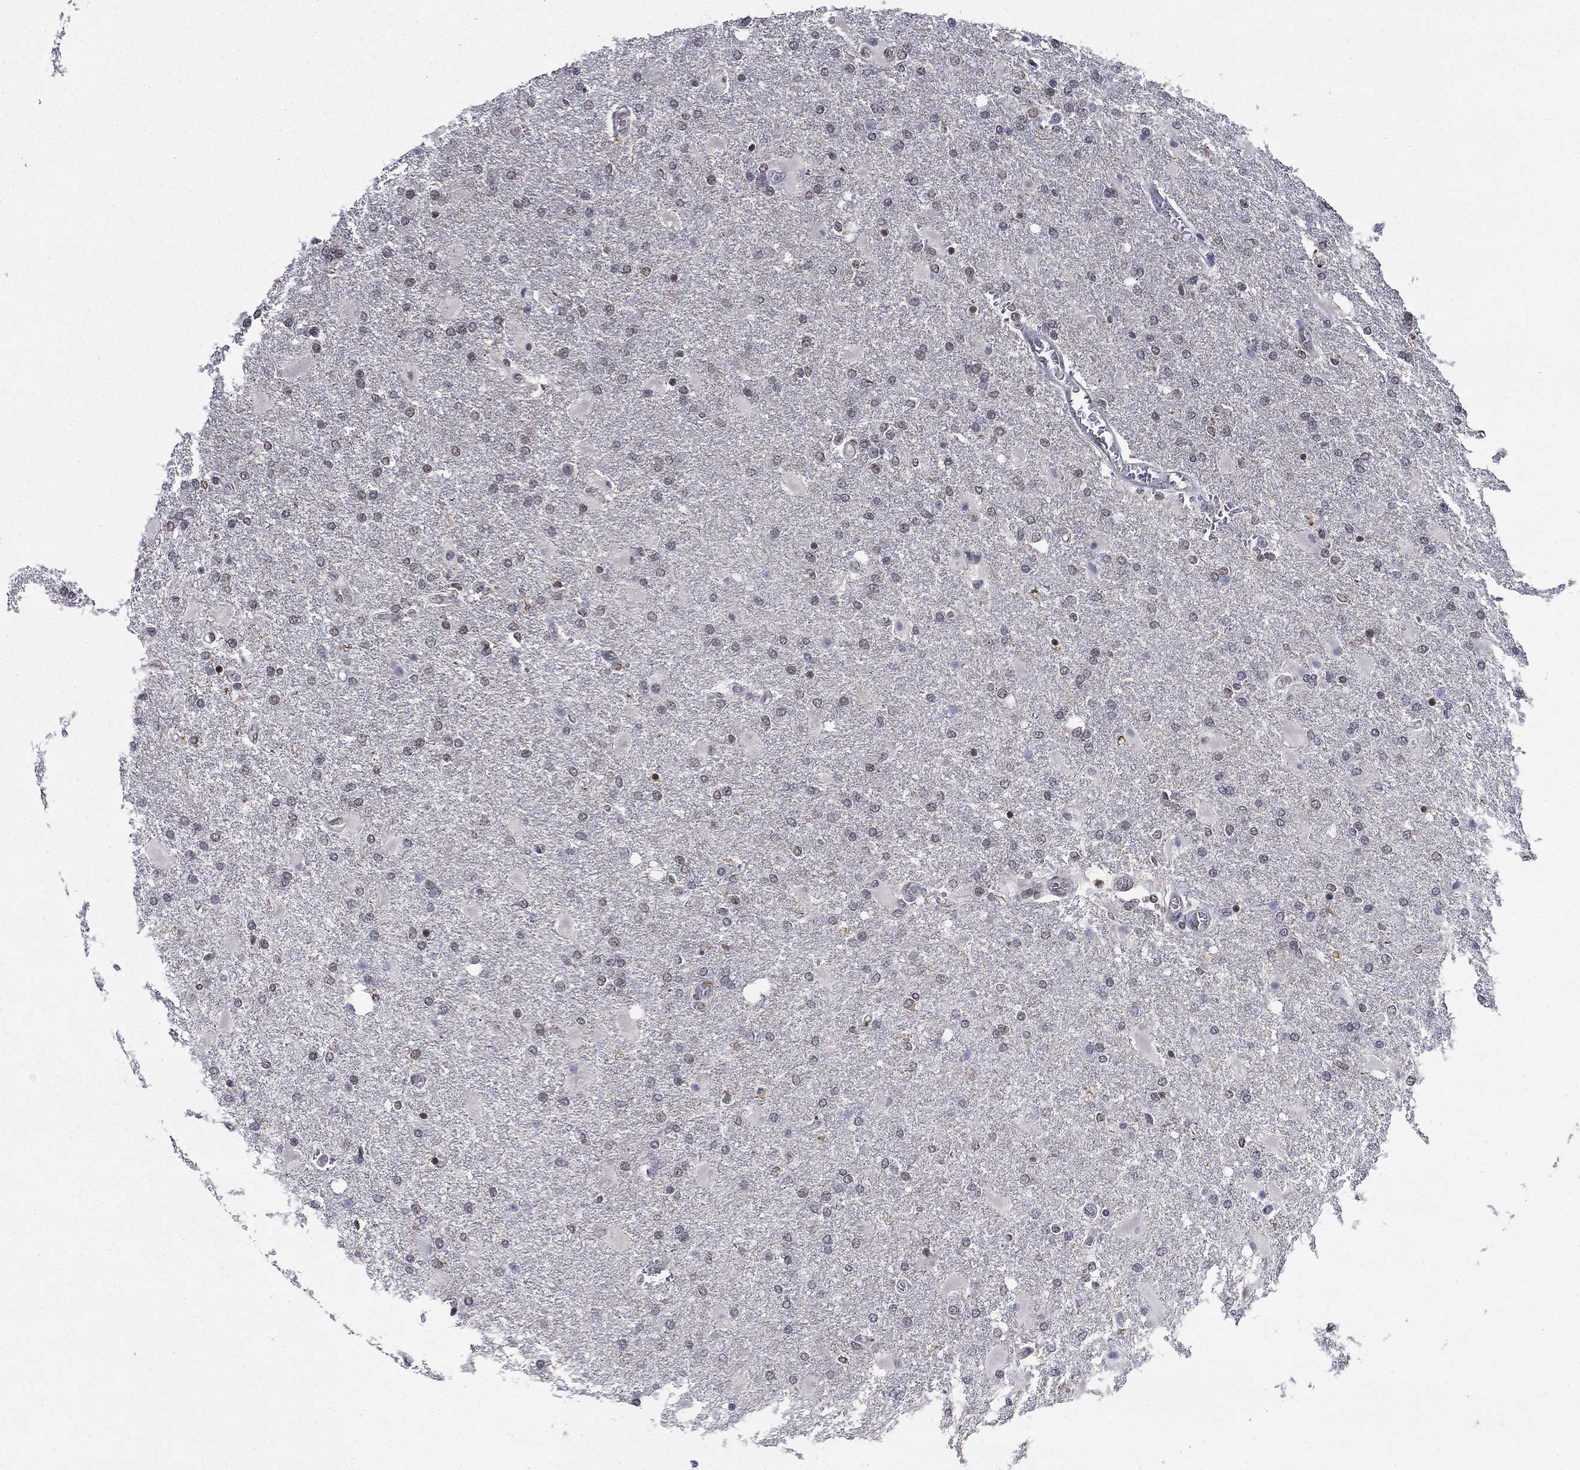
{"staining": {"intensity": "negative", "quantity": "none", "location": "none"}, "tissue": "glioma", "cell_type": "Tumor cells", "image_type": "cancer", "snomed": [{"axis": "morphology", "description": "Glioma, malignant, High grade"}, {"axis": "topography", "description": "Cerebral cortex"}], "caption": "This micrograph is of glioma stained with immunohistochemistry to label a protein in brown with the nuclei are counter-stained blue. There is no positivity in tumor cells.", "gene": "GRIA3", "patient": {"sex": "male", "age": 79}}